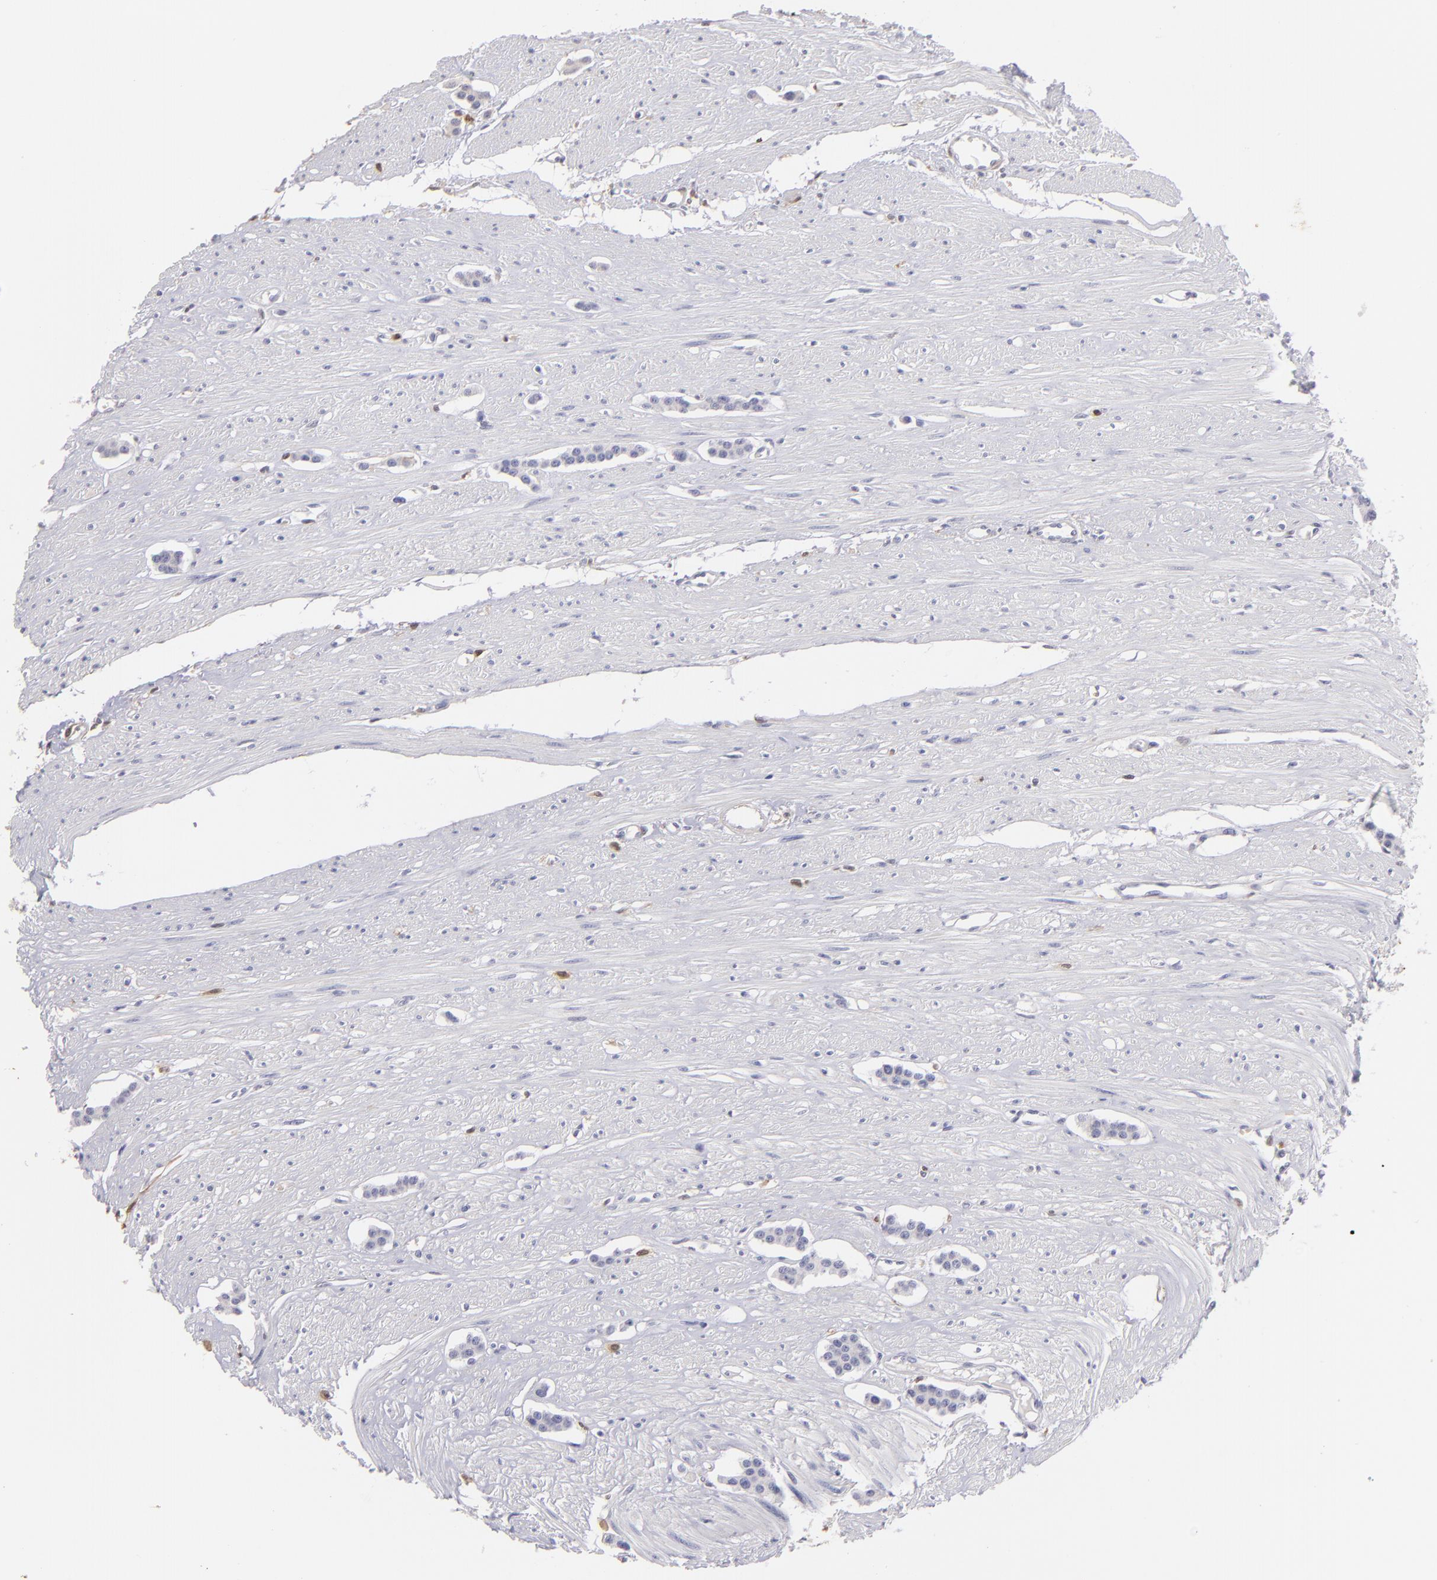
{"staining": {"intensity": "negative", "quantity": "none", "location": "none"}, "tissue": "carcinoid", "cell_type": "Tumor cells", "image_type": "cancer", "snomed": [{"axis": "morphology", "description": "Carcinoid, malignant, NOS"}, {"axis": "topography", "description": "Small intestine"}], "caption": "Immunohistochemistry (IHC) photomicrograph of neoplastic tissue: human carcinoid stained with DAB (3,3'-diaminobenzidine) shows no significant protein expression in tumor cells.", "gene": "S100A2", "patient": {"sex": "male", "age": 60}}